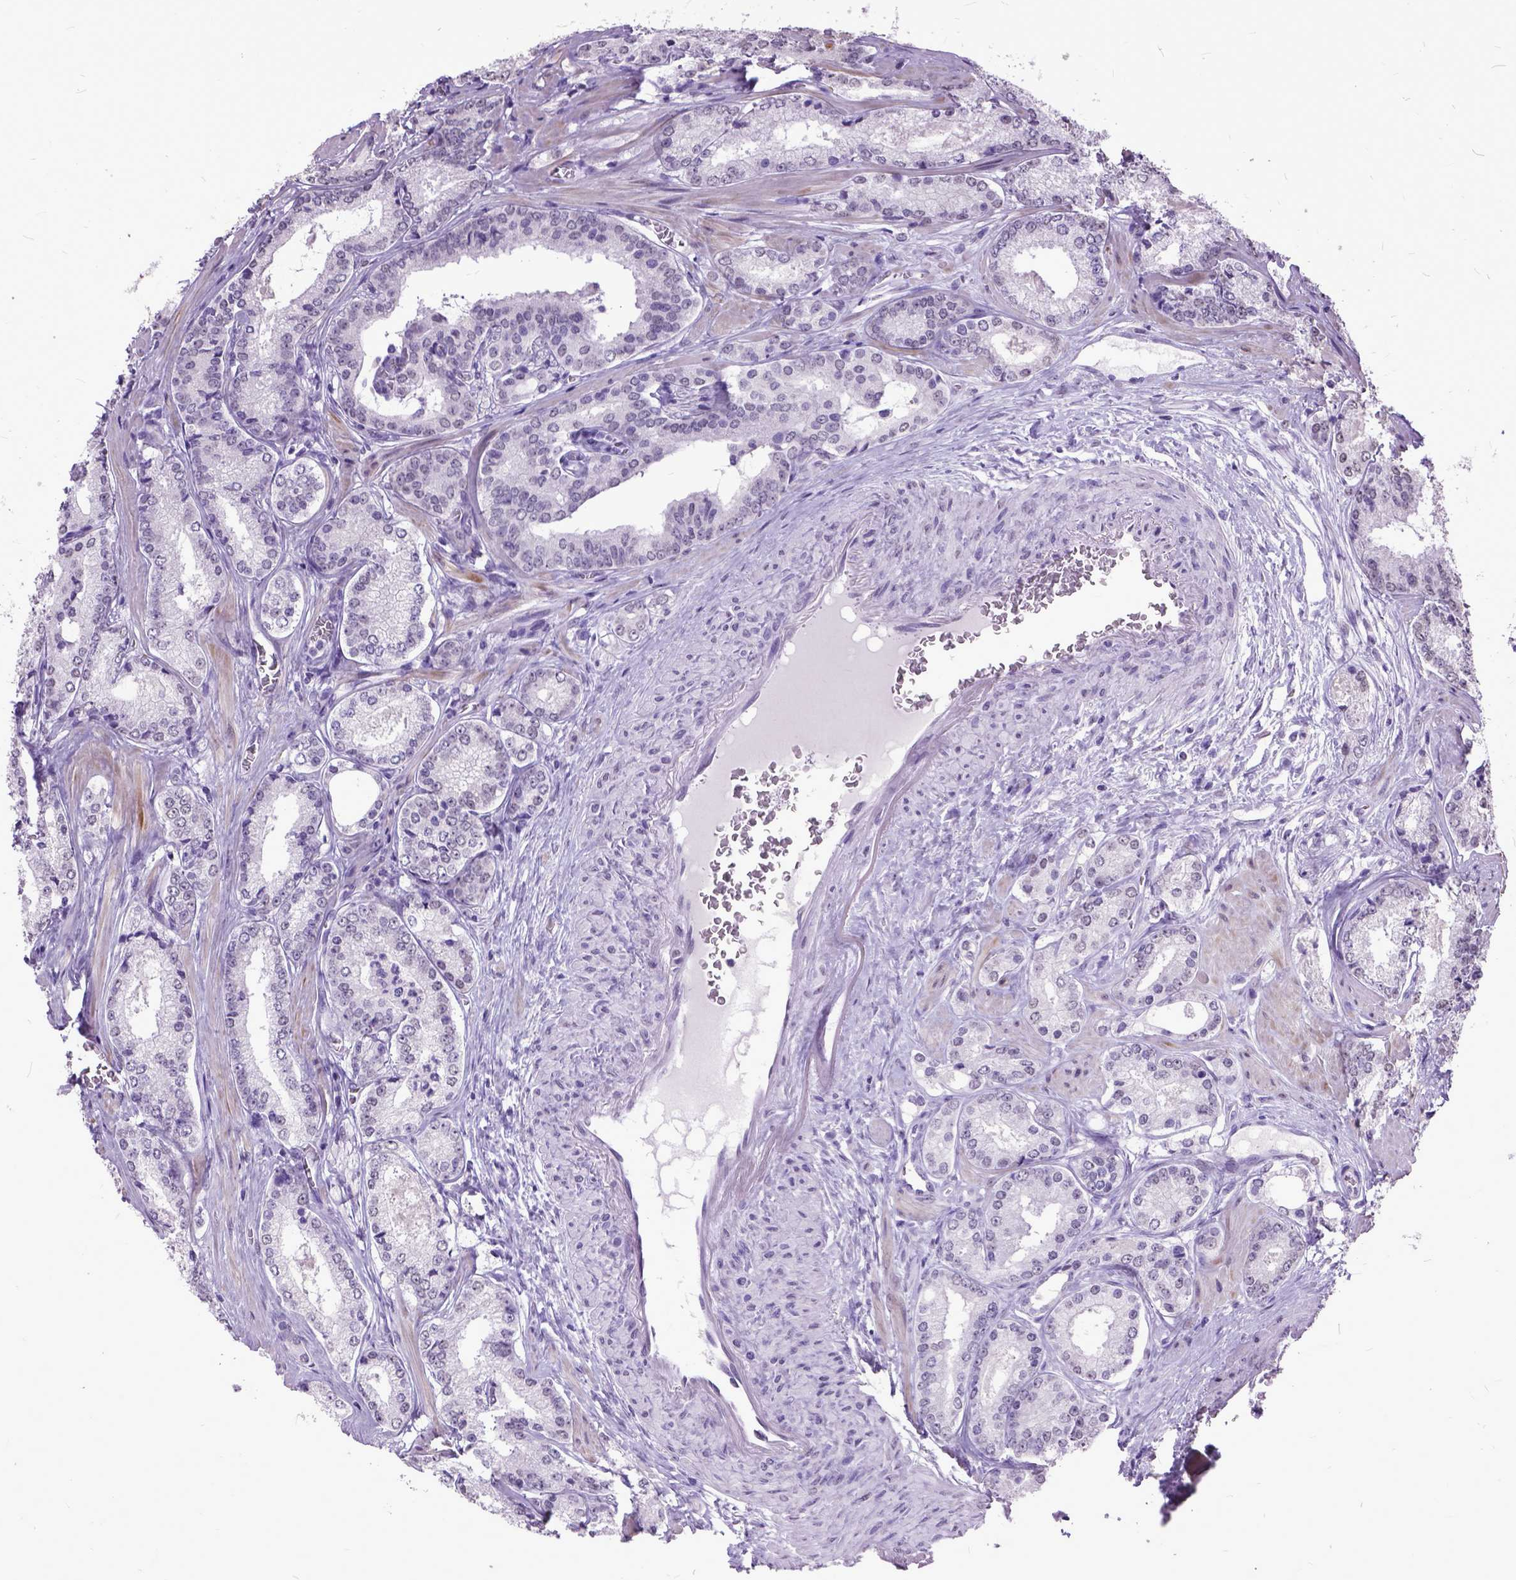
{"staining": {"intensity": "negative", "quantity": "none", "location": "none"}, "tissue": "prostate cancer", "cell_type": "Tumor cells", "image_type": "cancer", "snomed": [{"axis": "morphology", "description": "Adenocarcinoma, Low grade"}, {"axis": "topography", "description": "Prostate"}], "caption": "A high-resolution image shows immunohistochemistry staining of adenocarcinoma (low-grade) (prostate), which exhibits no significant staining in tumor cells.", "gene": "MARCHF10", "patient": {"sex": "male", "age": 56}}